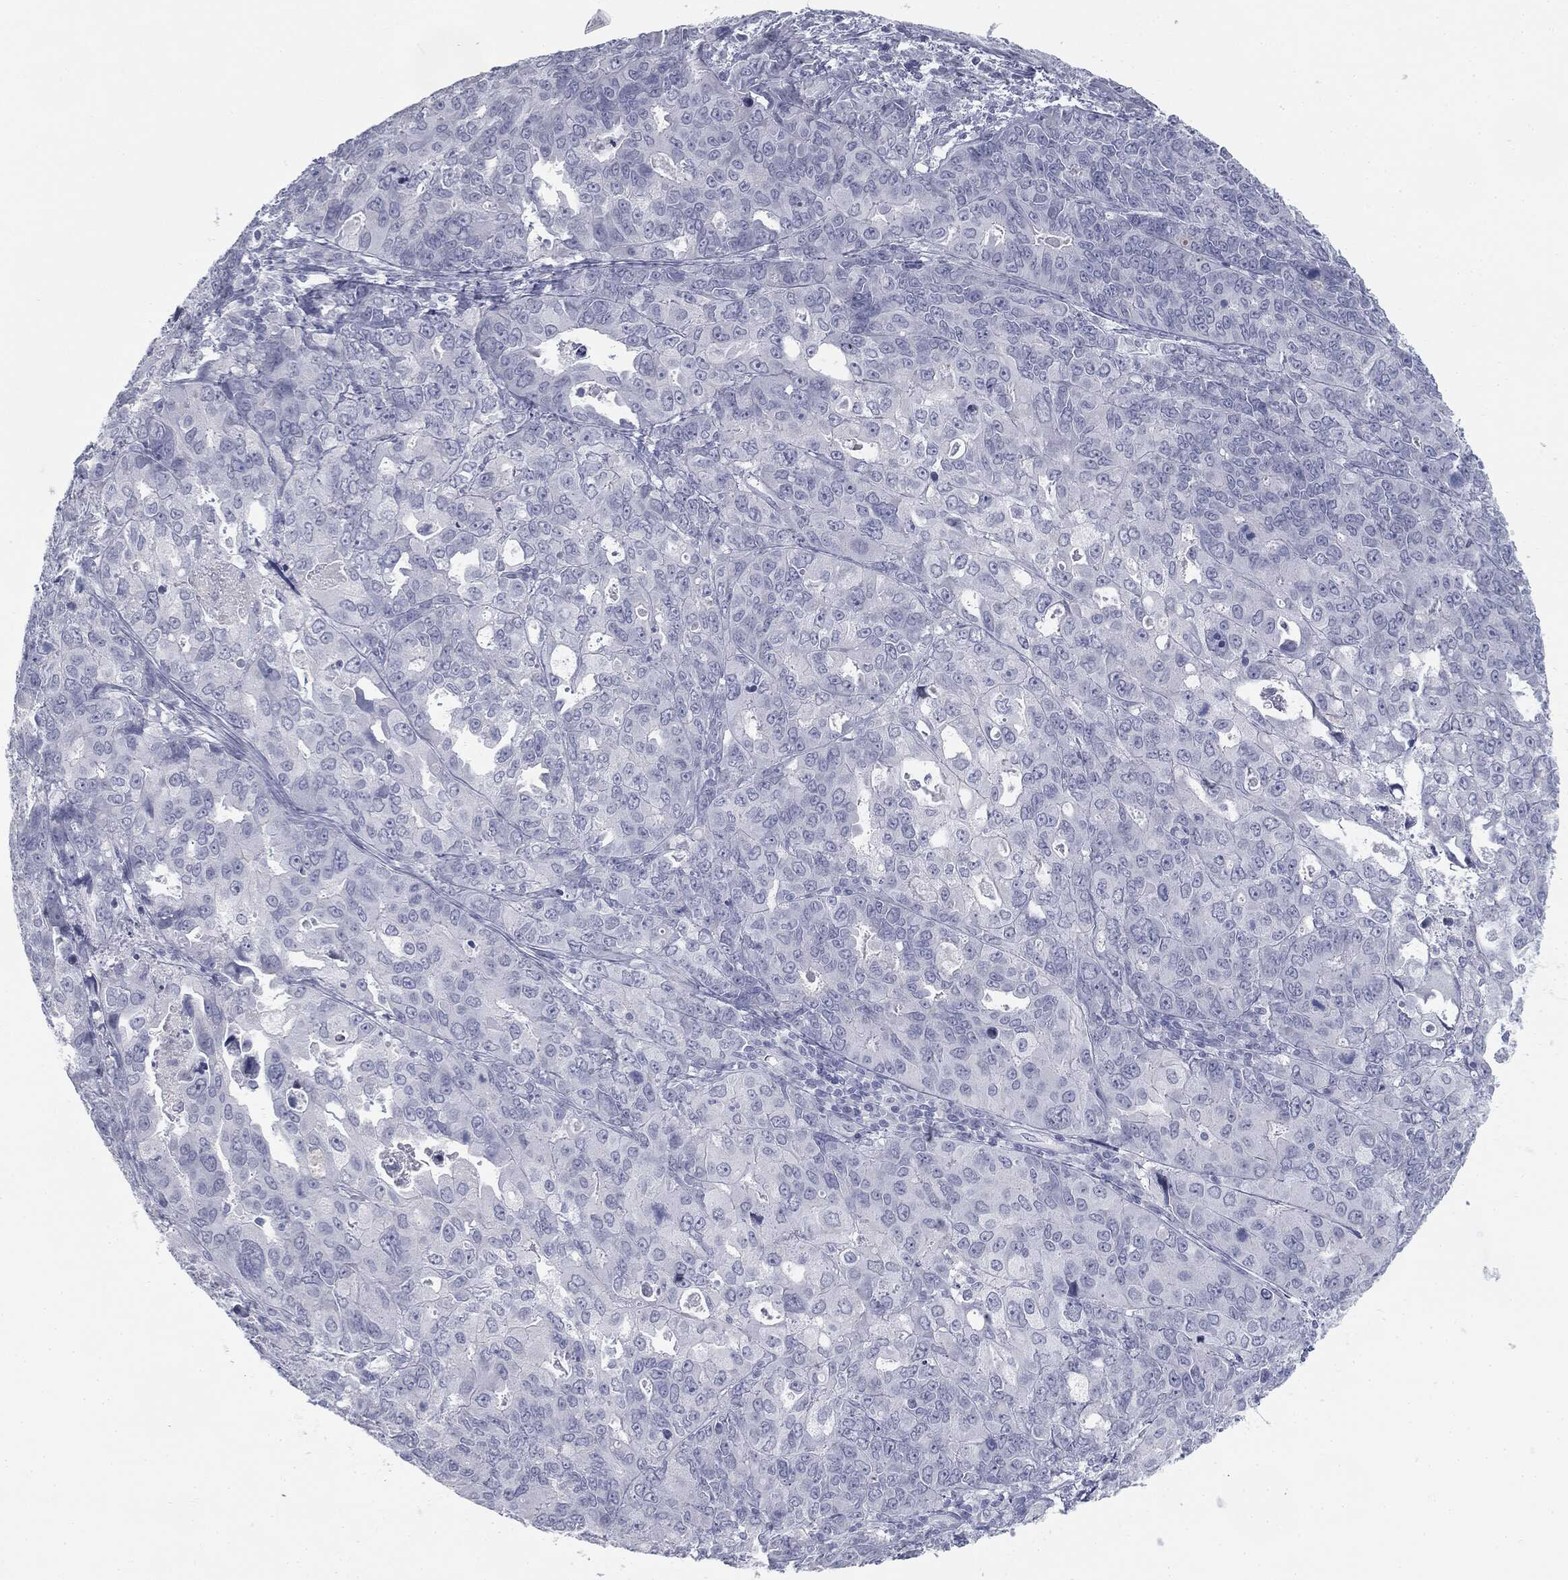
{"staining": {"intensity": "negative", "quantity": "none", "location": "none"}, "tissue": "endometrial cancer", "cell_type": "Tumor cells", "image_type": "cancer", "snomed": [{"axis": "morphology", "description": "Adenocarcinoma, NOS"}, {"axis": "topography", "description": "Uterus"}], "caption": "A high-resolution histopathology image shows IHC staining of endometrial cancer (adenocarcinoma), which demonstrates no significant positivity in tumor cells.", "gene": "TPO", "patient": {"sex": "female", "age": 79}}